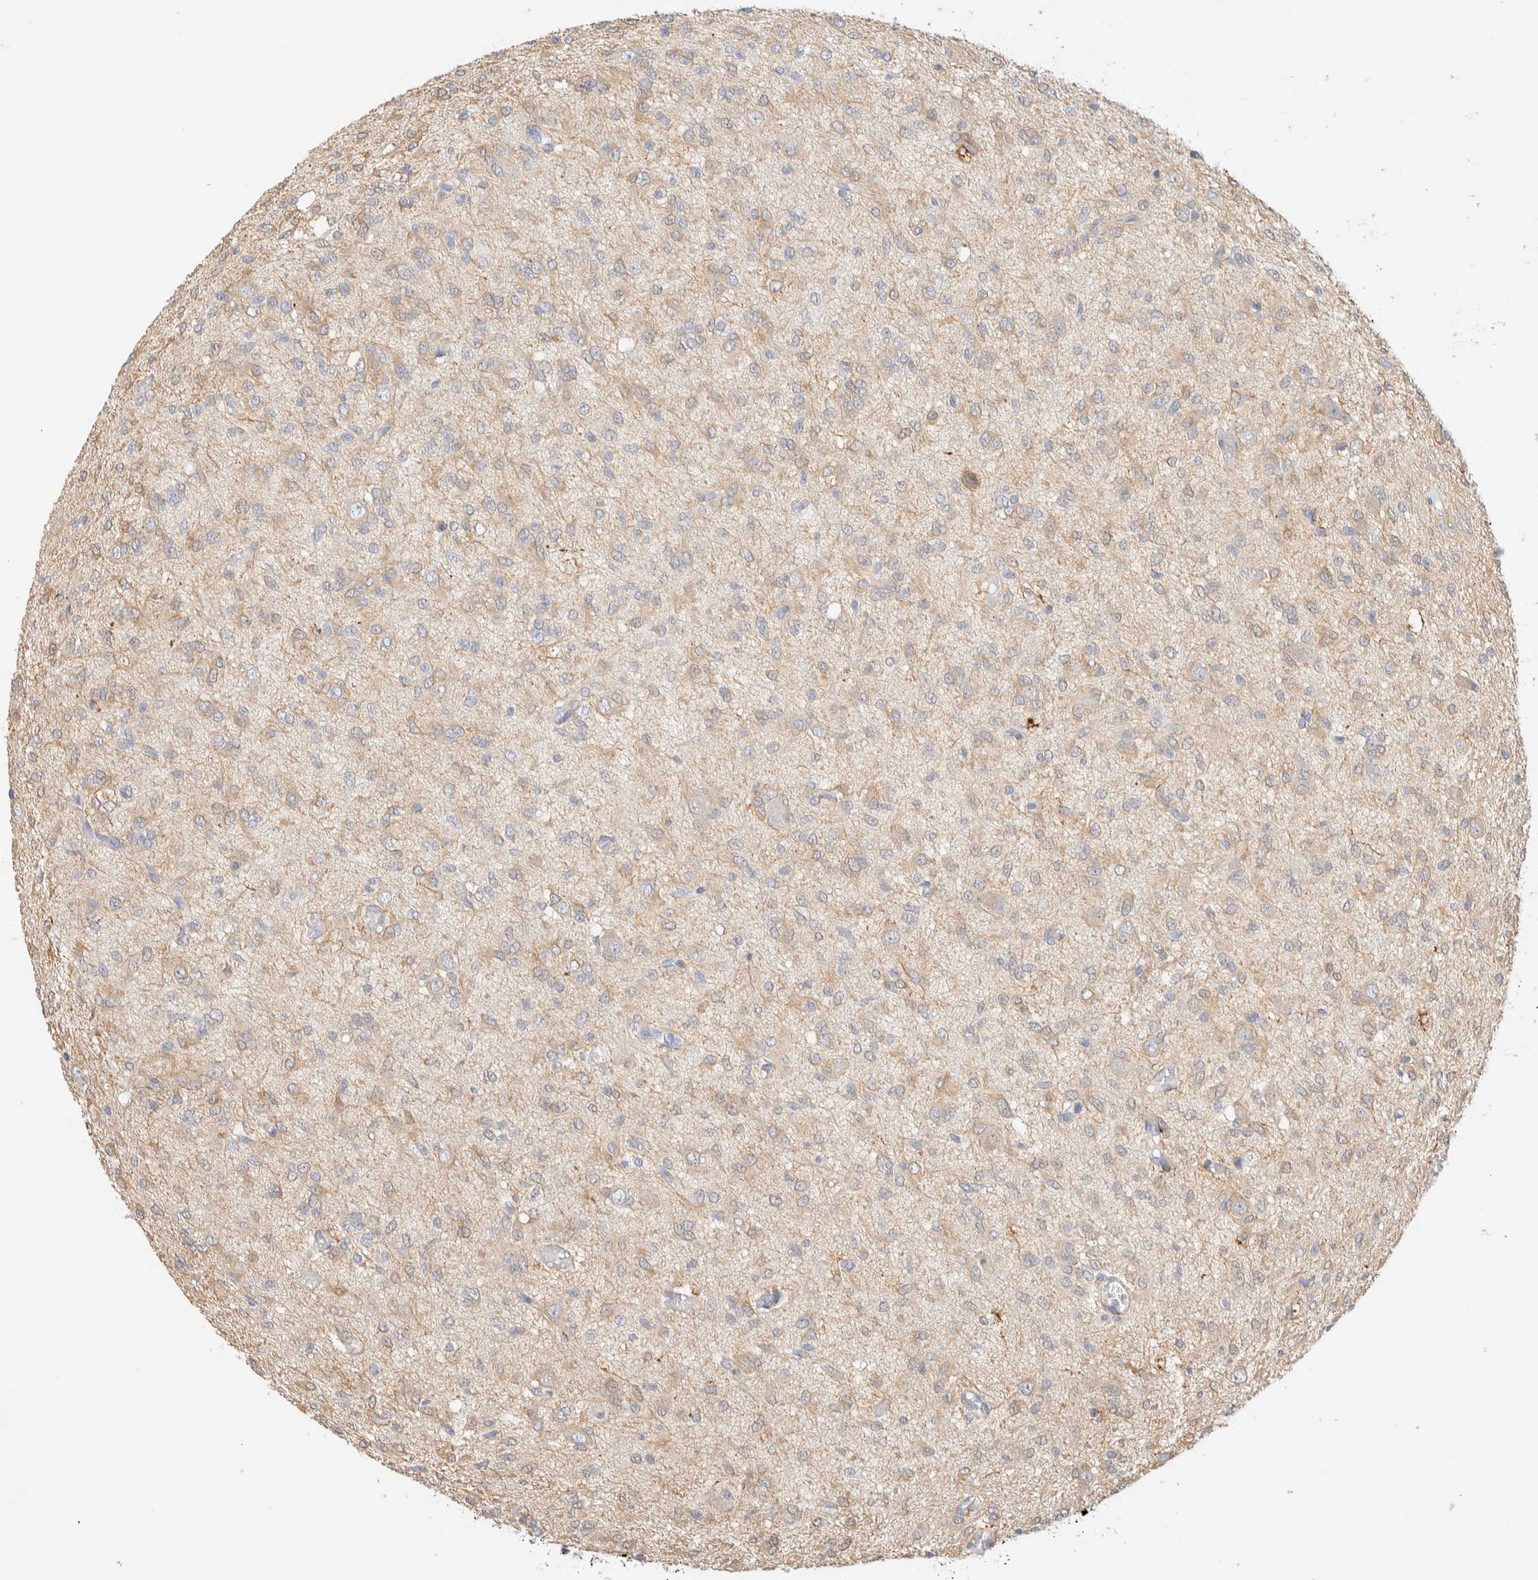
{"staining": {"intensity": "negative", "quantity": "none", "location": "none"}, "tissue": "glioma", "cell_type": "Tumor cells", "image_type": "cancer", "snomed": [{"axis": "morphology", "description": "Glioma, malignant, High grade"}, {"axis": "topography", "description": "Brain"}], "caption": "Tumor cells are negative for protein expression in human malignant high-grade glioma.", "gene": "AFMID", "patient": {"sex": "female", "age": 59}}